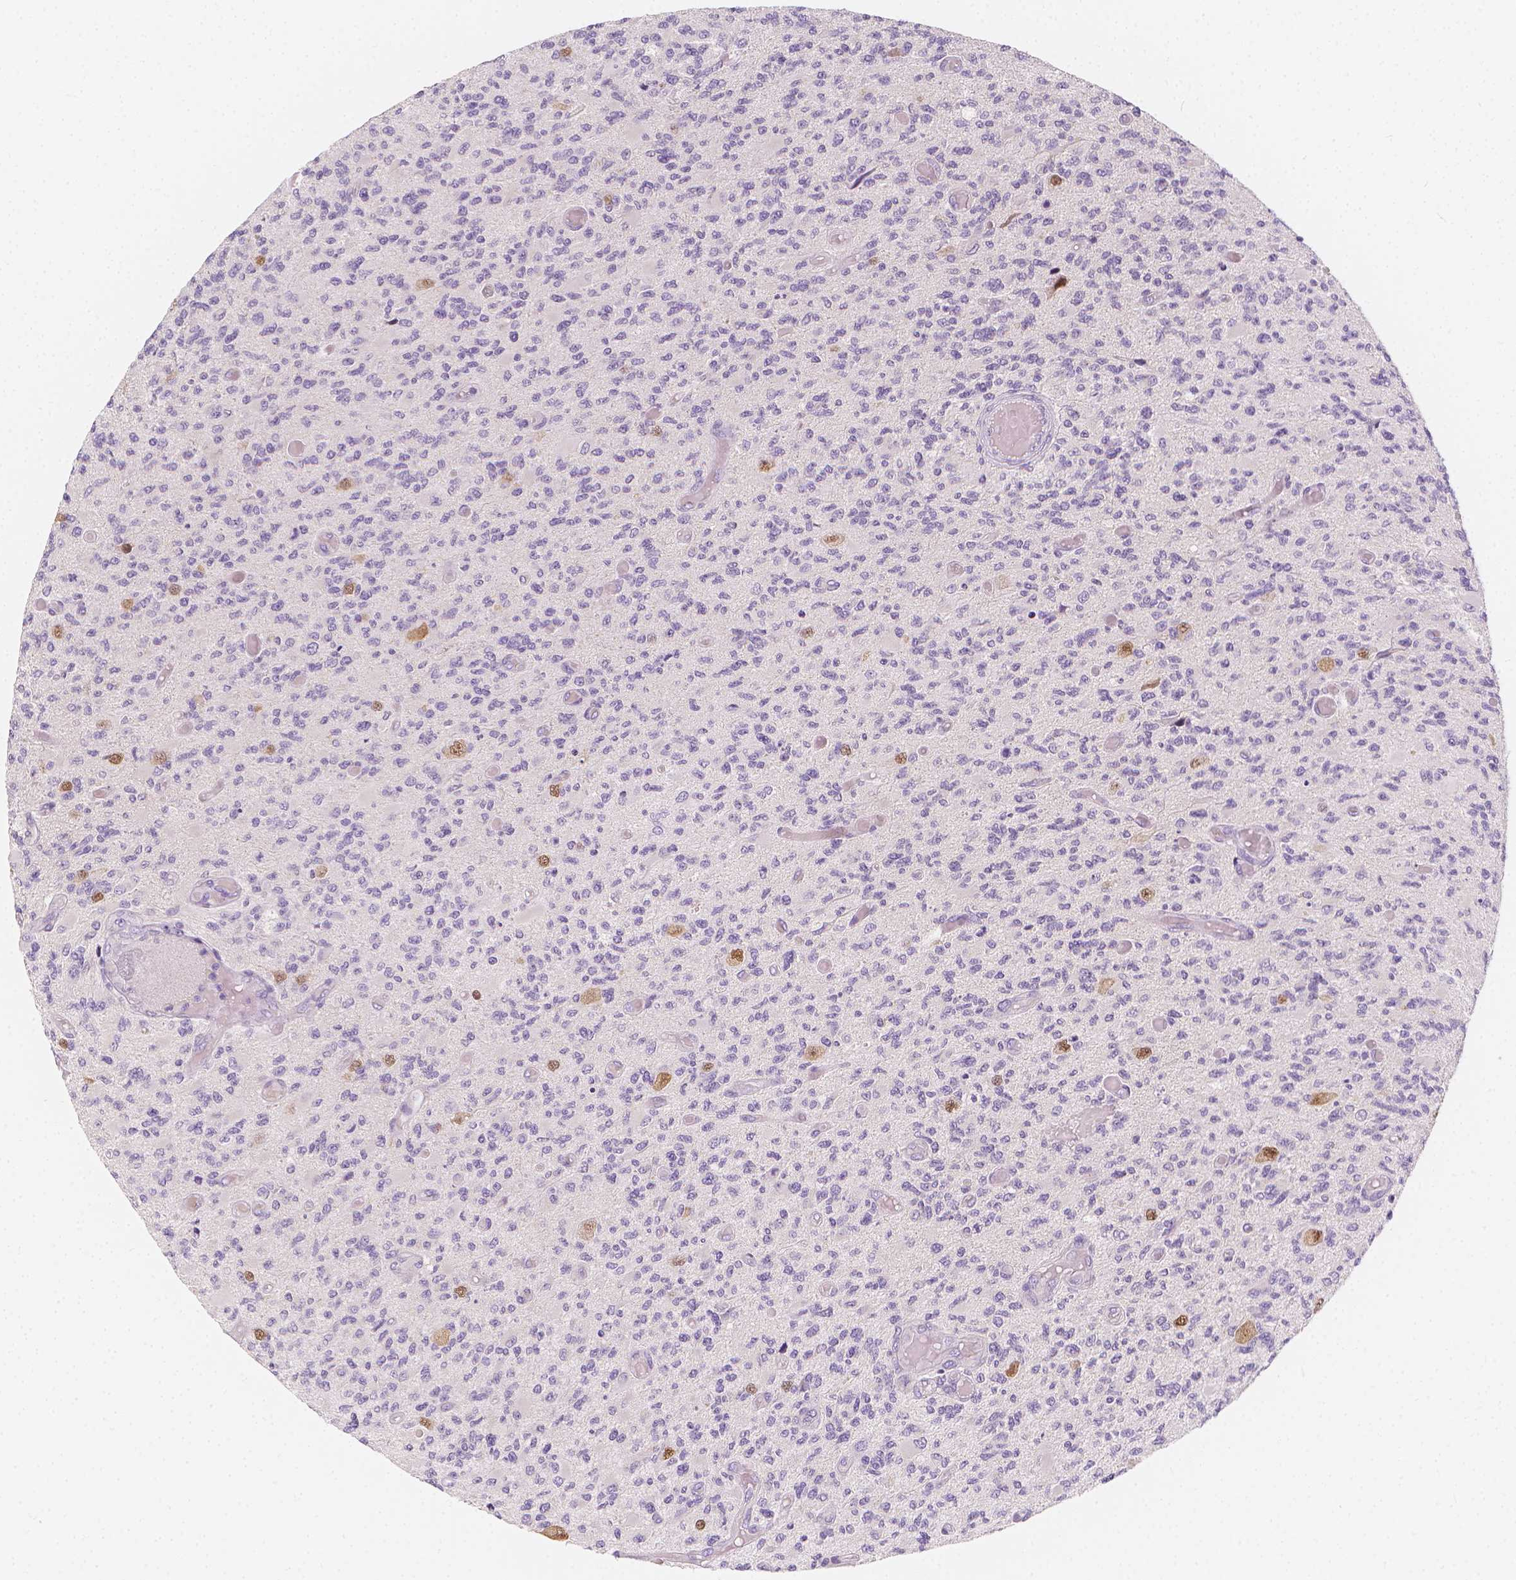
{"staining": {"intensity": "moderate", "quantity": "<25%", "location": "nuclear"}, "tissue": "glioma", "cell_type": "Tumor cells", "image_type": "cancer", "snomed": [{"axis": "morphology", "description": "Glioma, malignant, High grade"}, {"axis": "topography", "description": "Brain"}], "caption": "Approximately <25% of tumor cells in human malignant glioma (high-grade) display moderate nuclear protein positivity as visualized by brown immunohistochemical staining.", "gene": "RBFOX1", "patient": {"sex": "female", "age": 63}}